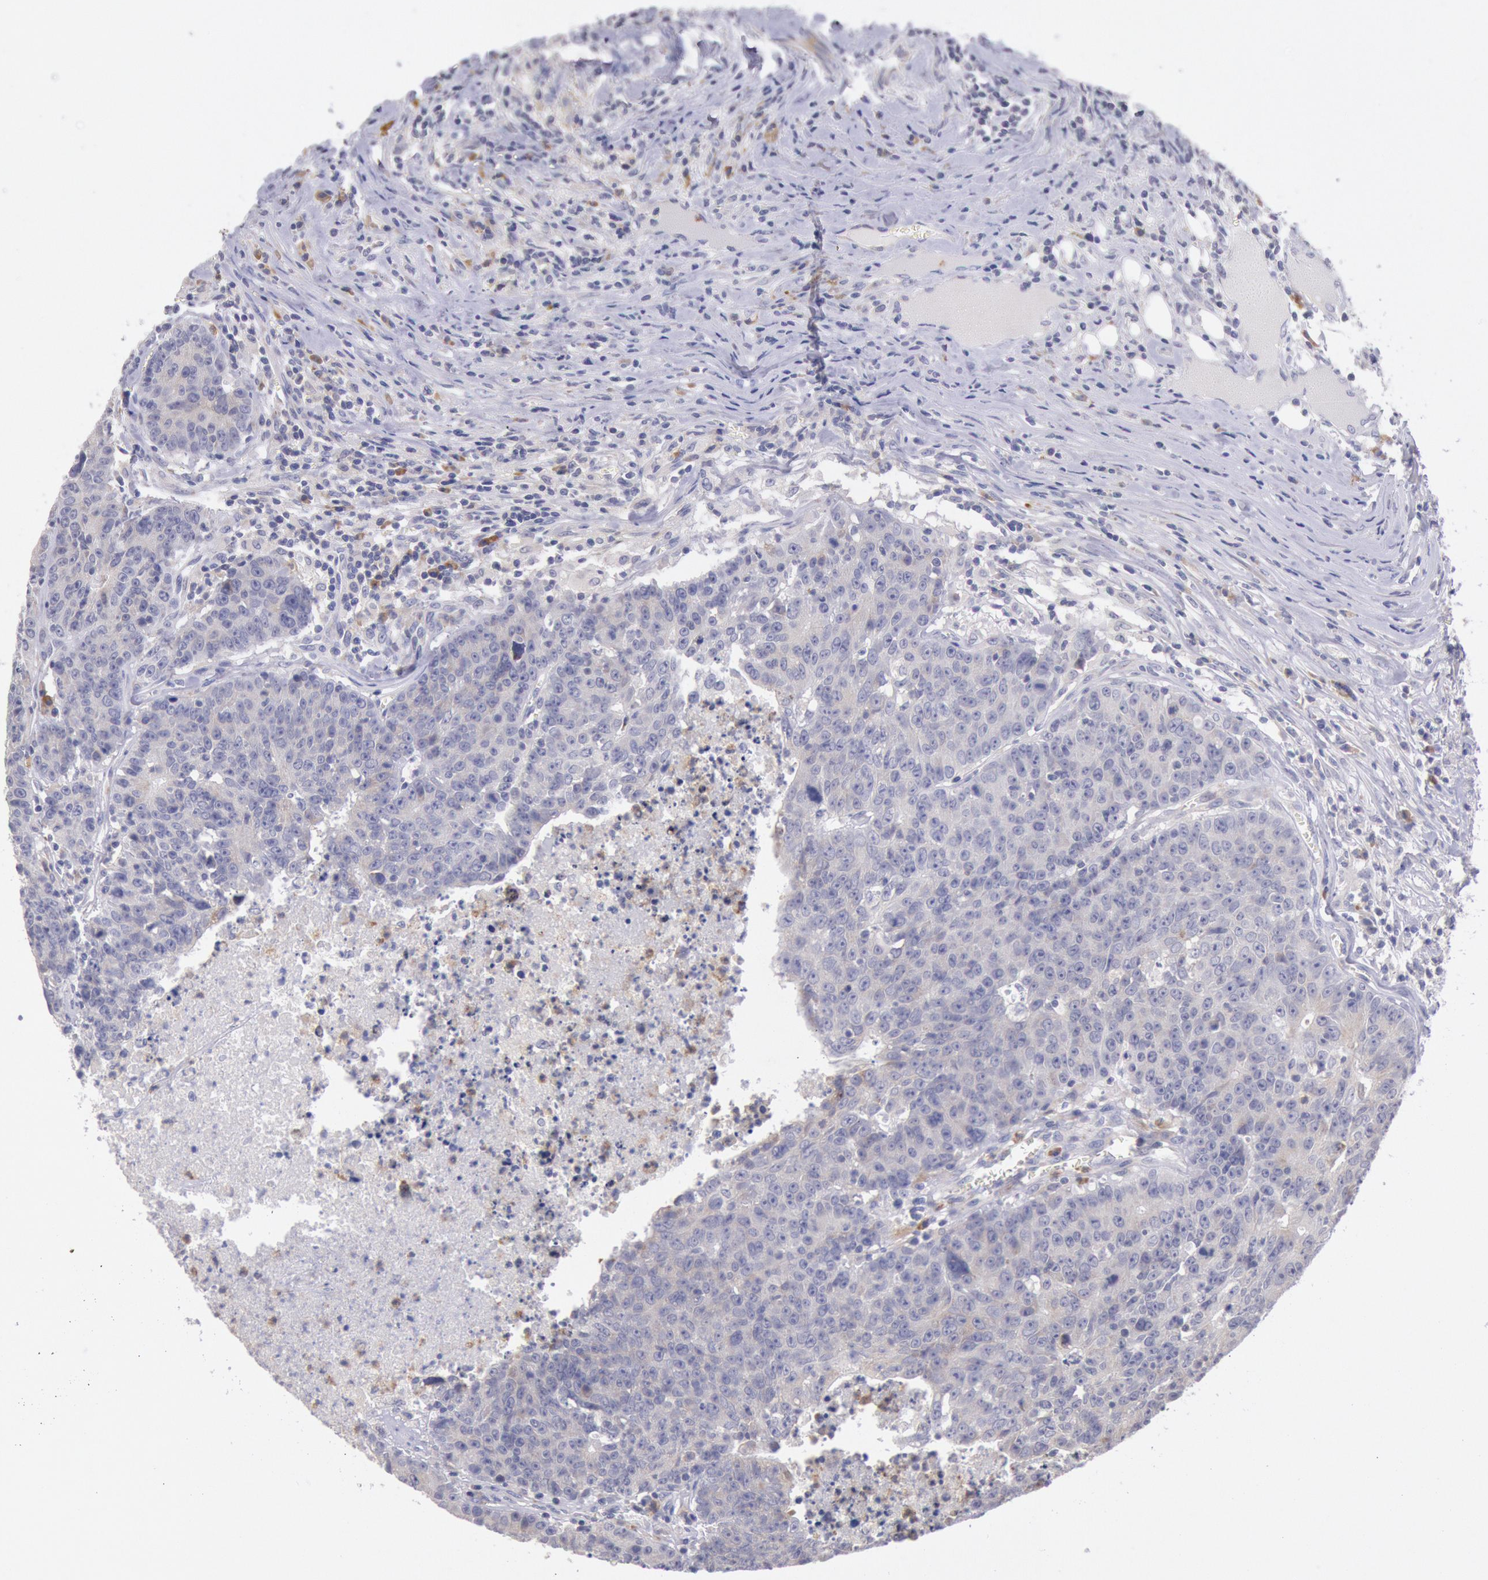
{"staining": {"intensity": "negative", "quantity": "none", "location": "none"}, "tissue": "colorectal cancer", "cell_type": "Tumor cells", "image_type": "cancer", "snomed": [{"axis": "morphology", "description": "Adenocarcinoma, NOS"}, {"axis": "topography", "description": "Colon"}], "caption": "Human adenocarcinoma (colorectal) stained for a protein using immunohistochemistry (IHC) exhibits no staining in tumor cells.", "gene": "GAL3ST1", "patient": {"sex": "female", "age": 53}}